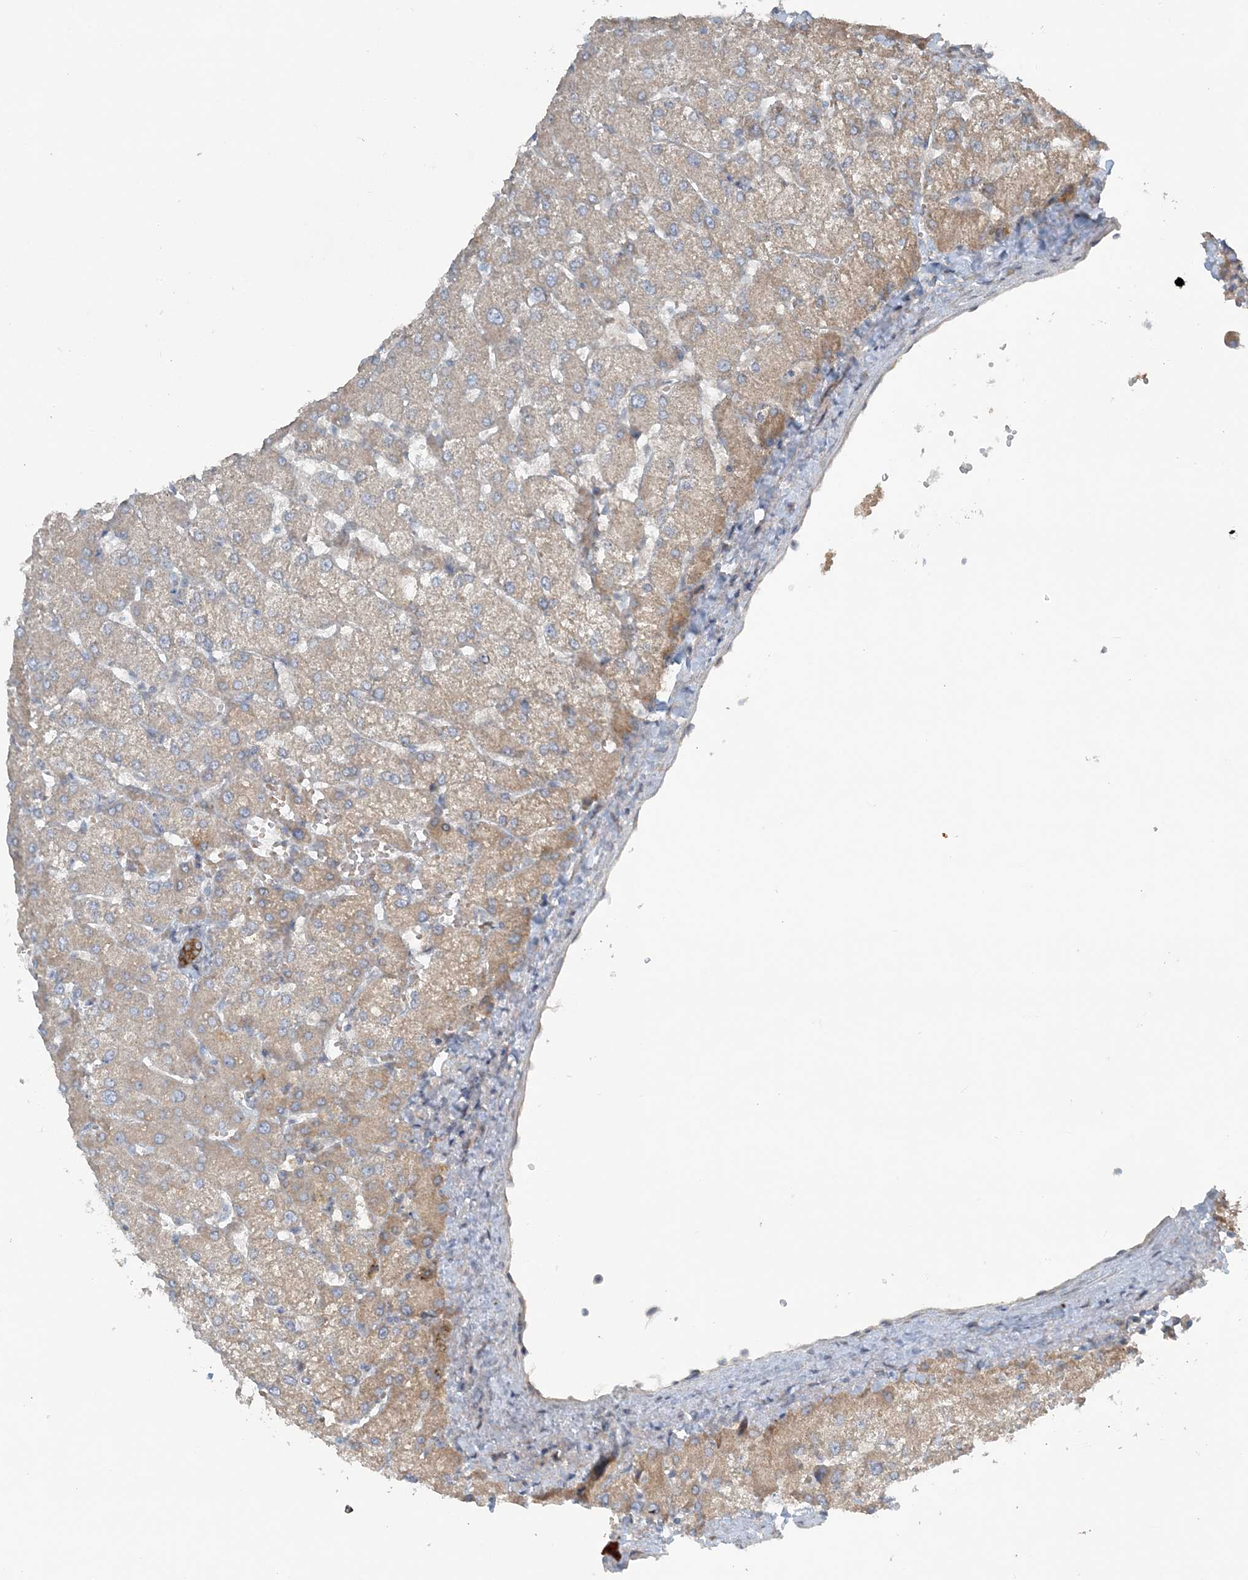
{"staining": {"intensity": "moderate", "quantity": ">75%", "location": "cytoplasmic/membranous"}, "tissue": "liver", "cell_type": "Cholangiocytes", "image_type": "normal", "snomed": [{"axis": "morphology", "description": "Normal tissue, NOS"}, {"axis": "topography", "description": "Liver"}], "caption": "DAB immunohistochemical staining of unremarkable human liver exhibits moderate cytoplasmic/membranous protein positivity in about >75% of cholangiocytes.", "gene": "SLC4A10", "patient": {"sex": "female", "age": 54}}